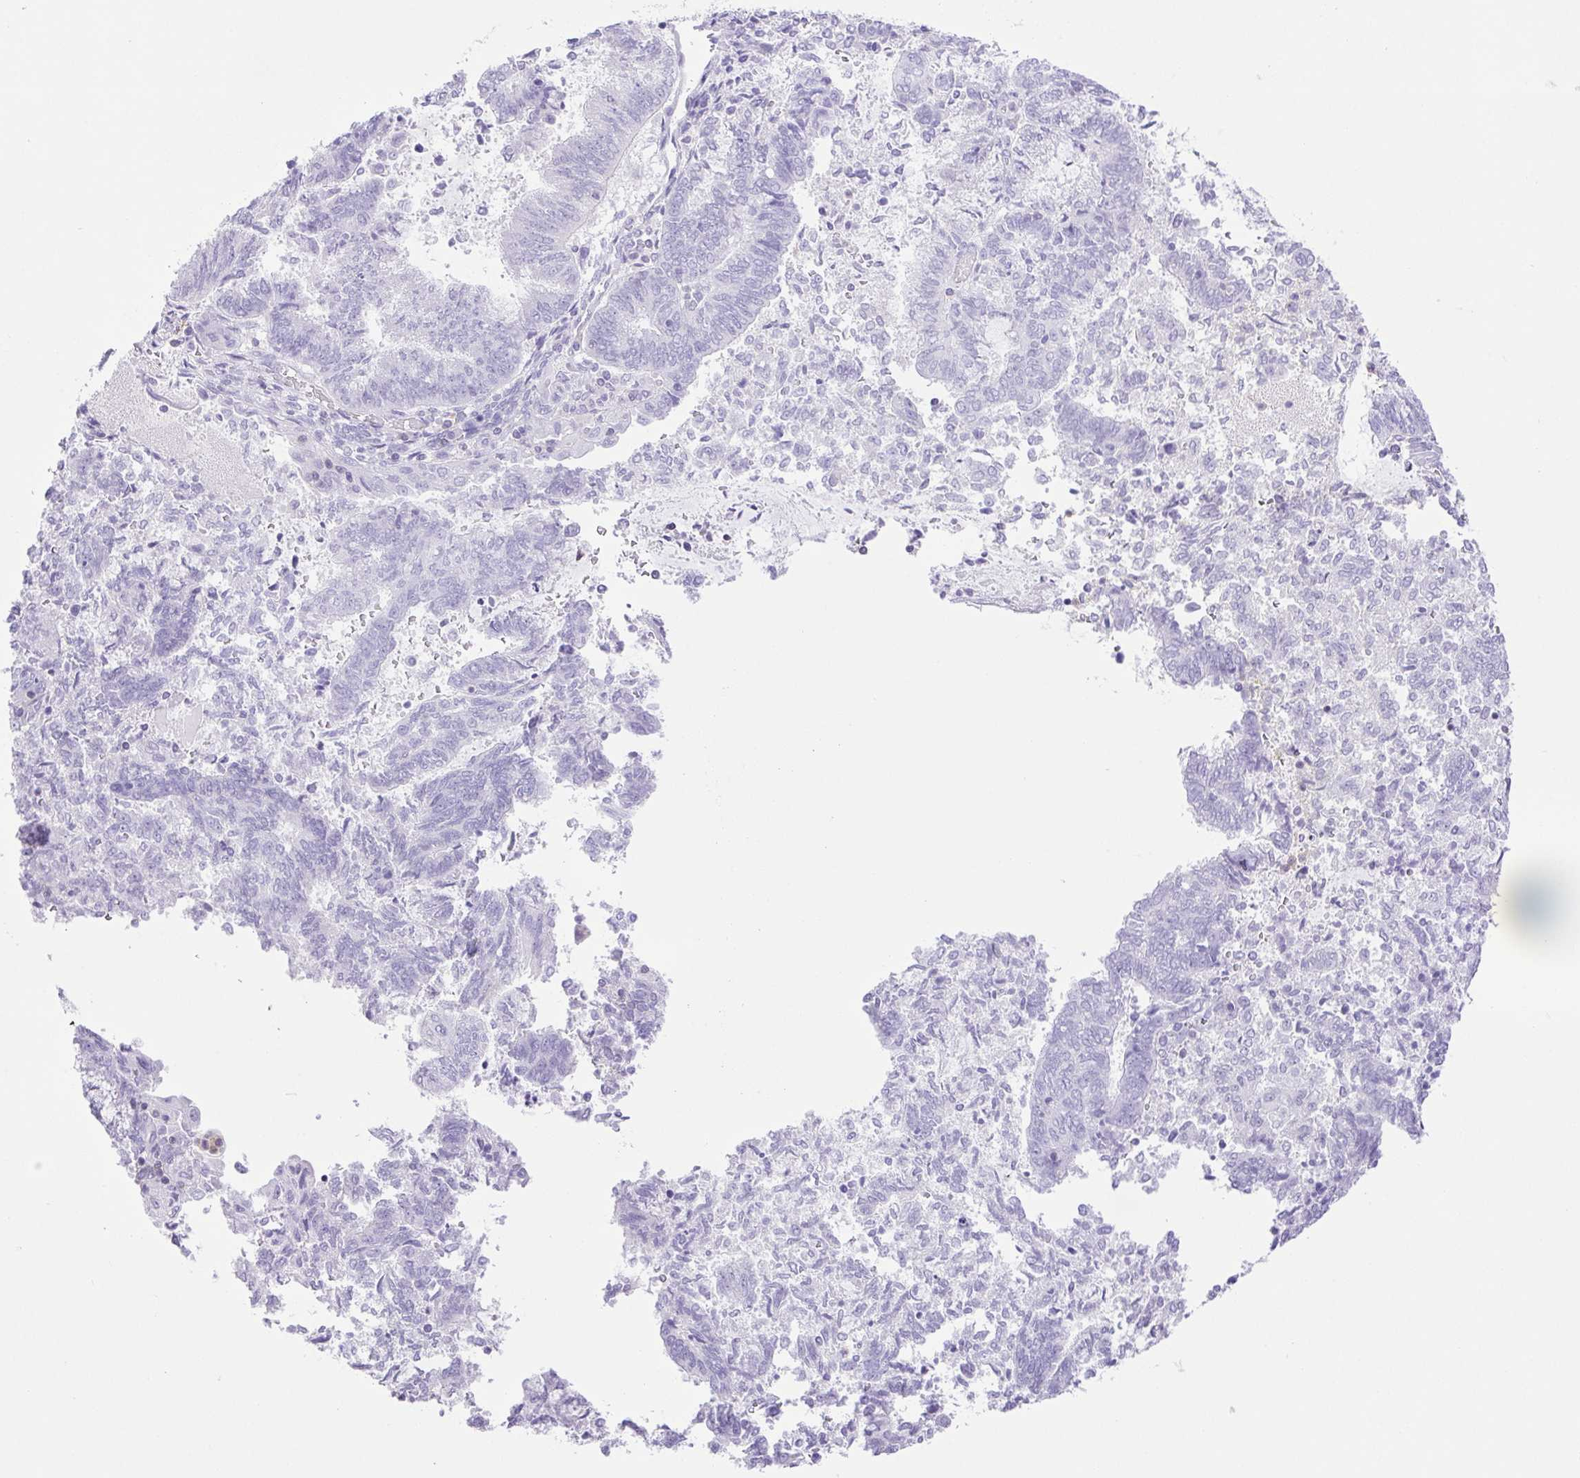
{"staining": {"intensity": "negative", "quantity": "none", "location": "none"}, "tissue": "endometrial cancer", "cell_type": "Tumor cells", "image_type": "cancer", "snomed": [{"axis": "morphology", "description": "Adenocarcinoma, NOS"}, {"axis": "topography", "description": "Endometrium"}], "caption": "IHC micrograph of human endometrial cancer stained for a protein (brown), which demonstrates no positivity in tumor cells. The staining is performed using DAB (3,3'-diaminobenzidine) brown chromogen with nuclei counter-stained in using hematoxylin.", "gene": "SYNPR", "patient": {"sex": "female", "age": 65}}